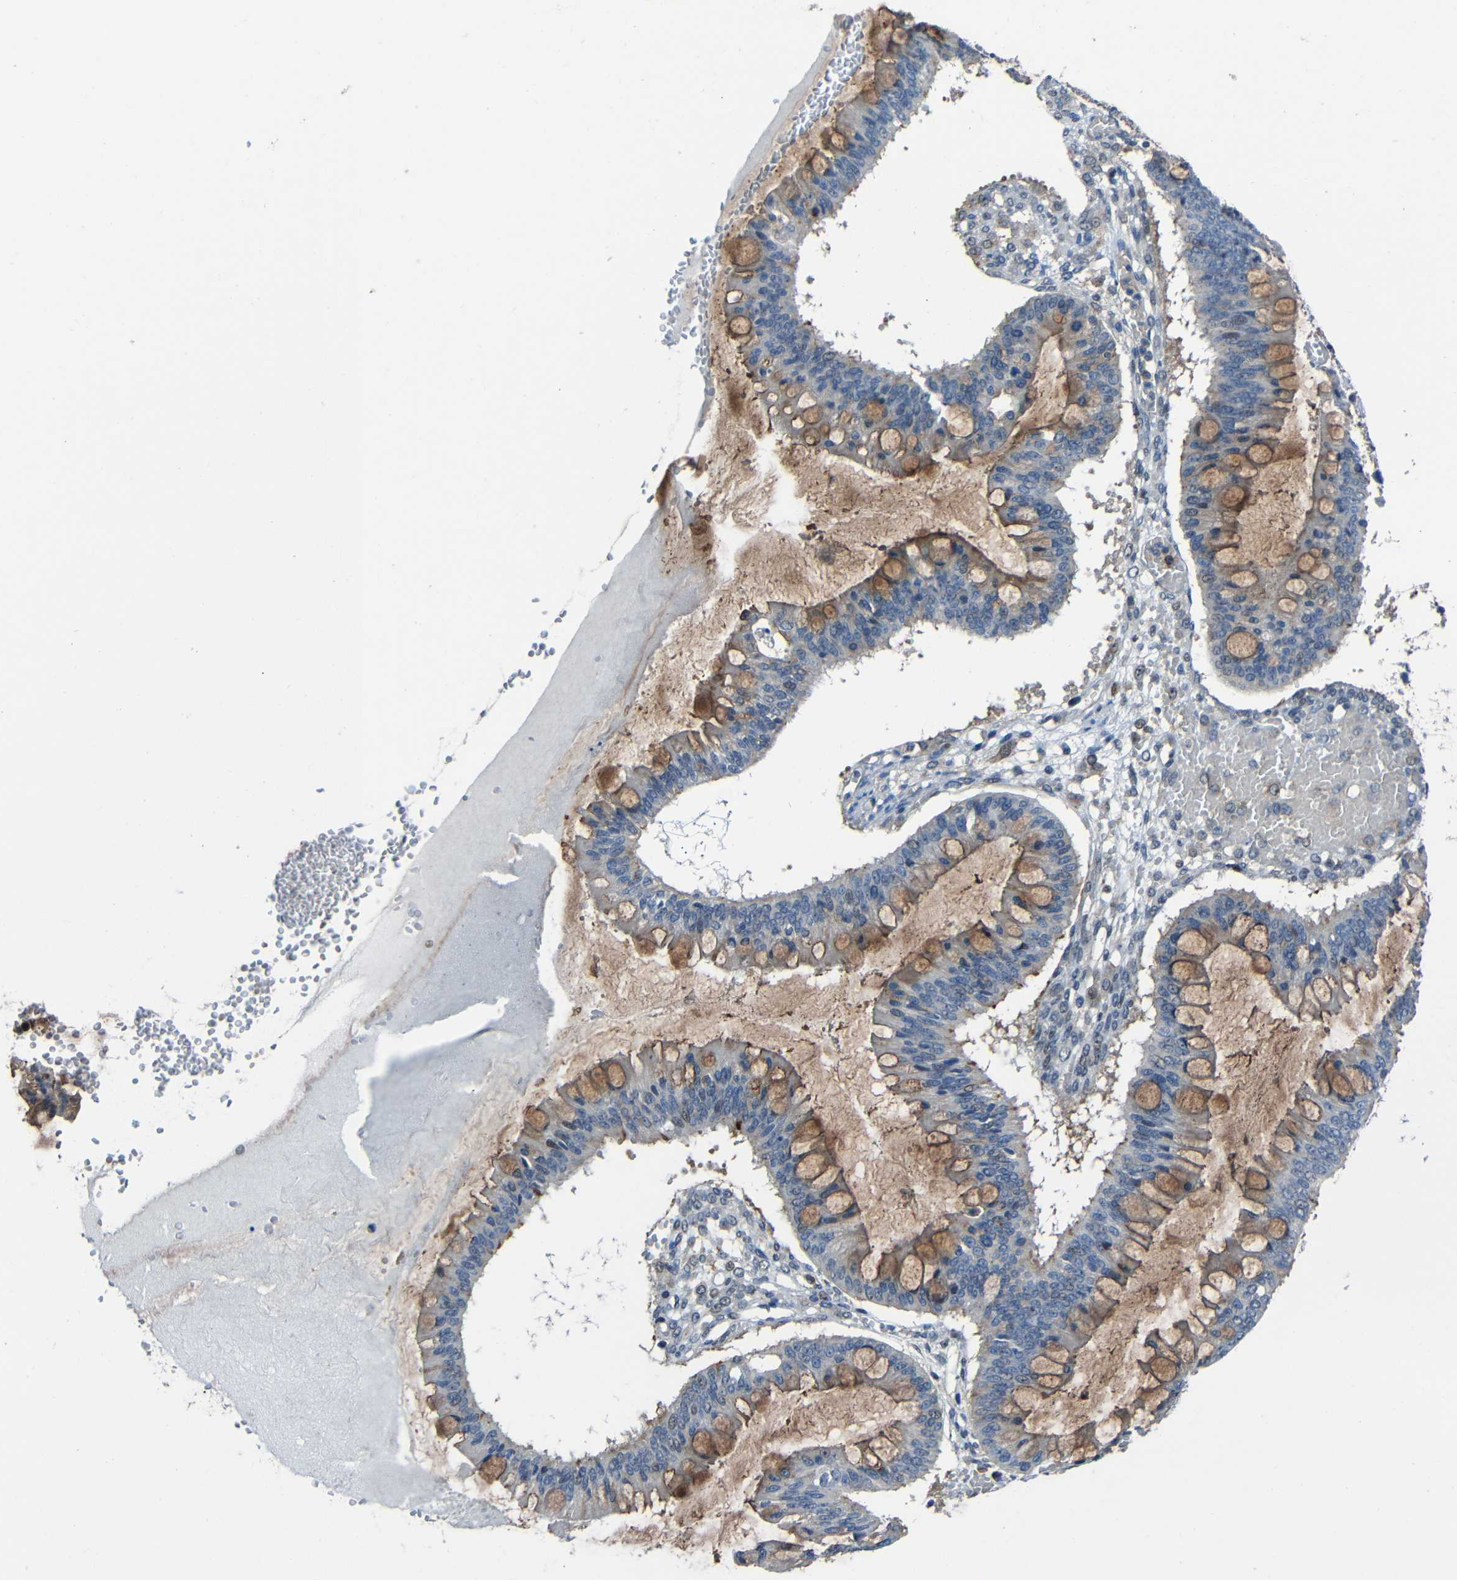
{"staining": {"intensity": "moderate", "quantity": "25%-75%", "location": "cytoplasmic/membranous"}, "tissue": "ovarian cancer", "cell_type": "Tumor cells", "image_type": "cancer", "snomed": [{"axis": "morphology", "description": "Cystadenocarcinoma, mucinous, NOS"}, {"axis": "topography", "description": "Ovary"}], "caption": "High-magnification brightfield microscopy of ovarian cancer stained with DAB (3,3'-diaminobenzidine) (brown) and counterstained with hematoxylin (blue). tumor cells exhibit moderate cytoplasmic/membranous staining is seen in approximately25%-75% of cells.", "gene": "DNAJC5", "patient": {"sex": "female", "age": 73}}